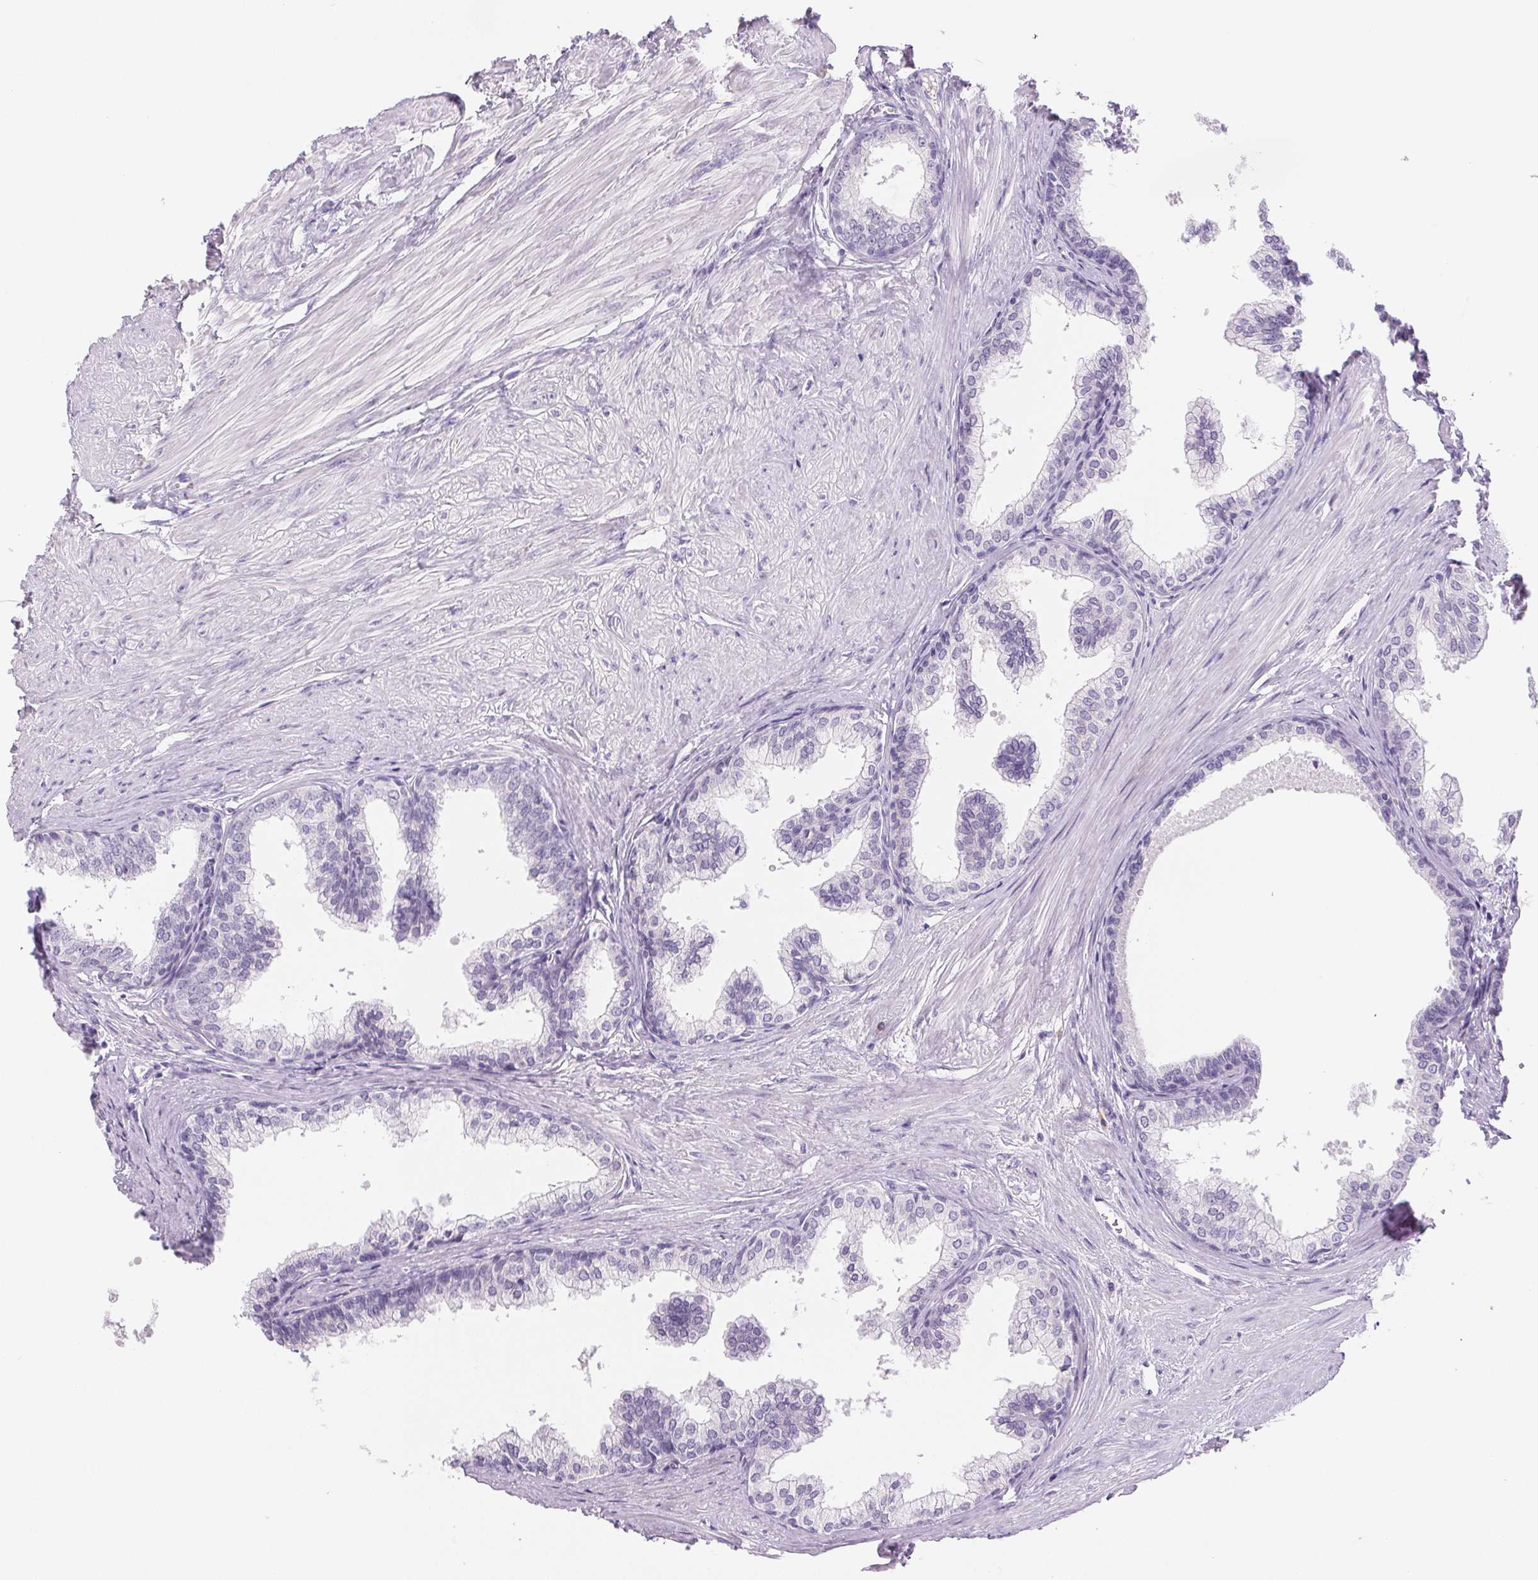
{"staining": {"intensity": "negative", "quantity": "none", "location": "none"}, "tissue": "prostate", "cell_type": "Glandular cells", "image_type": "normal", "snomed": [{"axis": "morphology", "description": "Normal tissue, NOS"}, {"axis": "topography", "description": "Prostate"}, {"axis": "topography", "description": "Peripheral nerve tissue"}], "caption": "This is a image of immunohistochemistry (IHC) staining of normal prostate, which shows no staining in glandular cells.", "gene": "IFIT1B", "patient": {"sex": "male", "age": 55}}